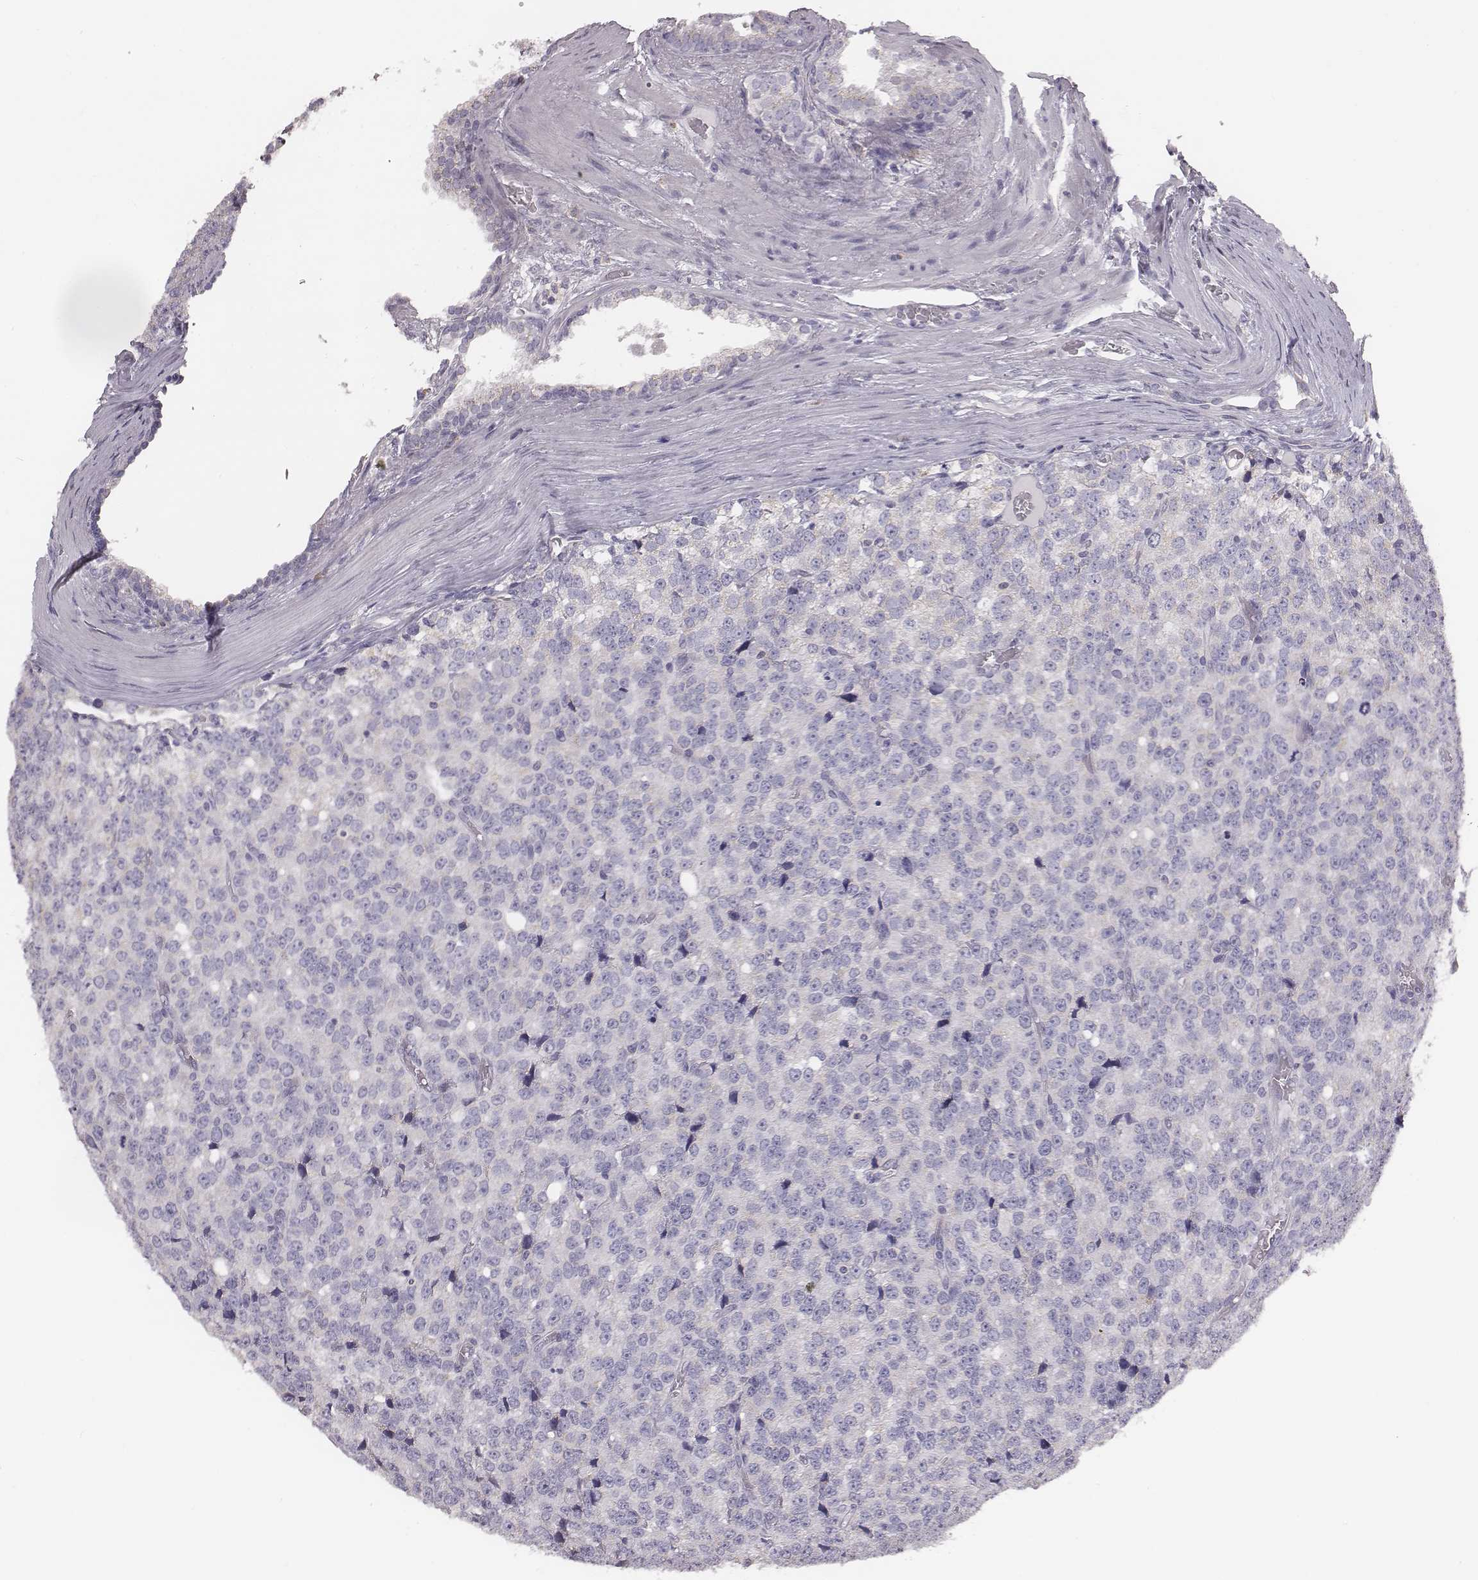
{"staining": {"intensity": "negative", "quantity": "none", "location": "none"}, "tissue": "prostate cancer", "cell_type": "Tumor cells", "image_type": "cancer", "snomed": [{"axis": "morphology", "description": "Adenocarcinoma, High grade"}, {"axis": "topography", "description": "Prostate and seminal vesicle, NOS"}], "caption": "Prostate high-grade adenocarcinoma stained for a protein using immunohistochemistry (IHC) shows no positivity tumor cells.", "gene": "C6orf58", "patient": {"sex": "male", "age": 62}}